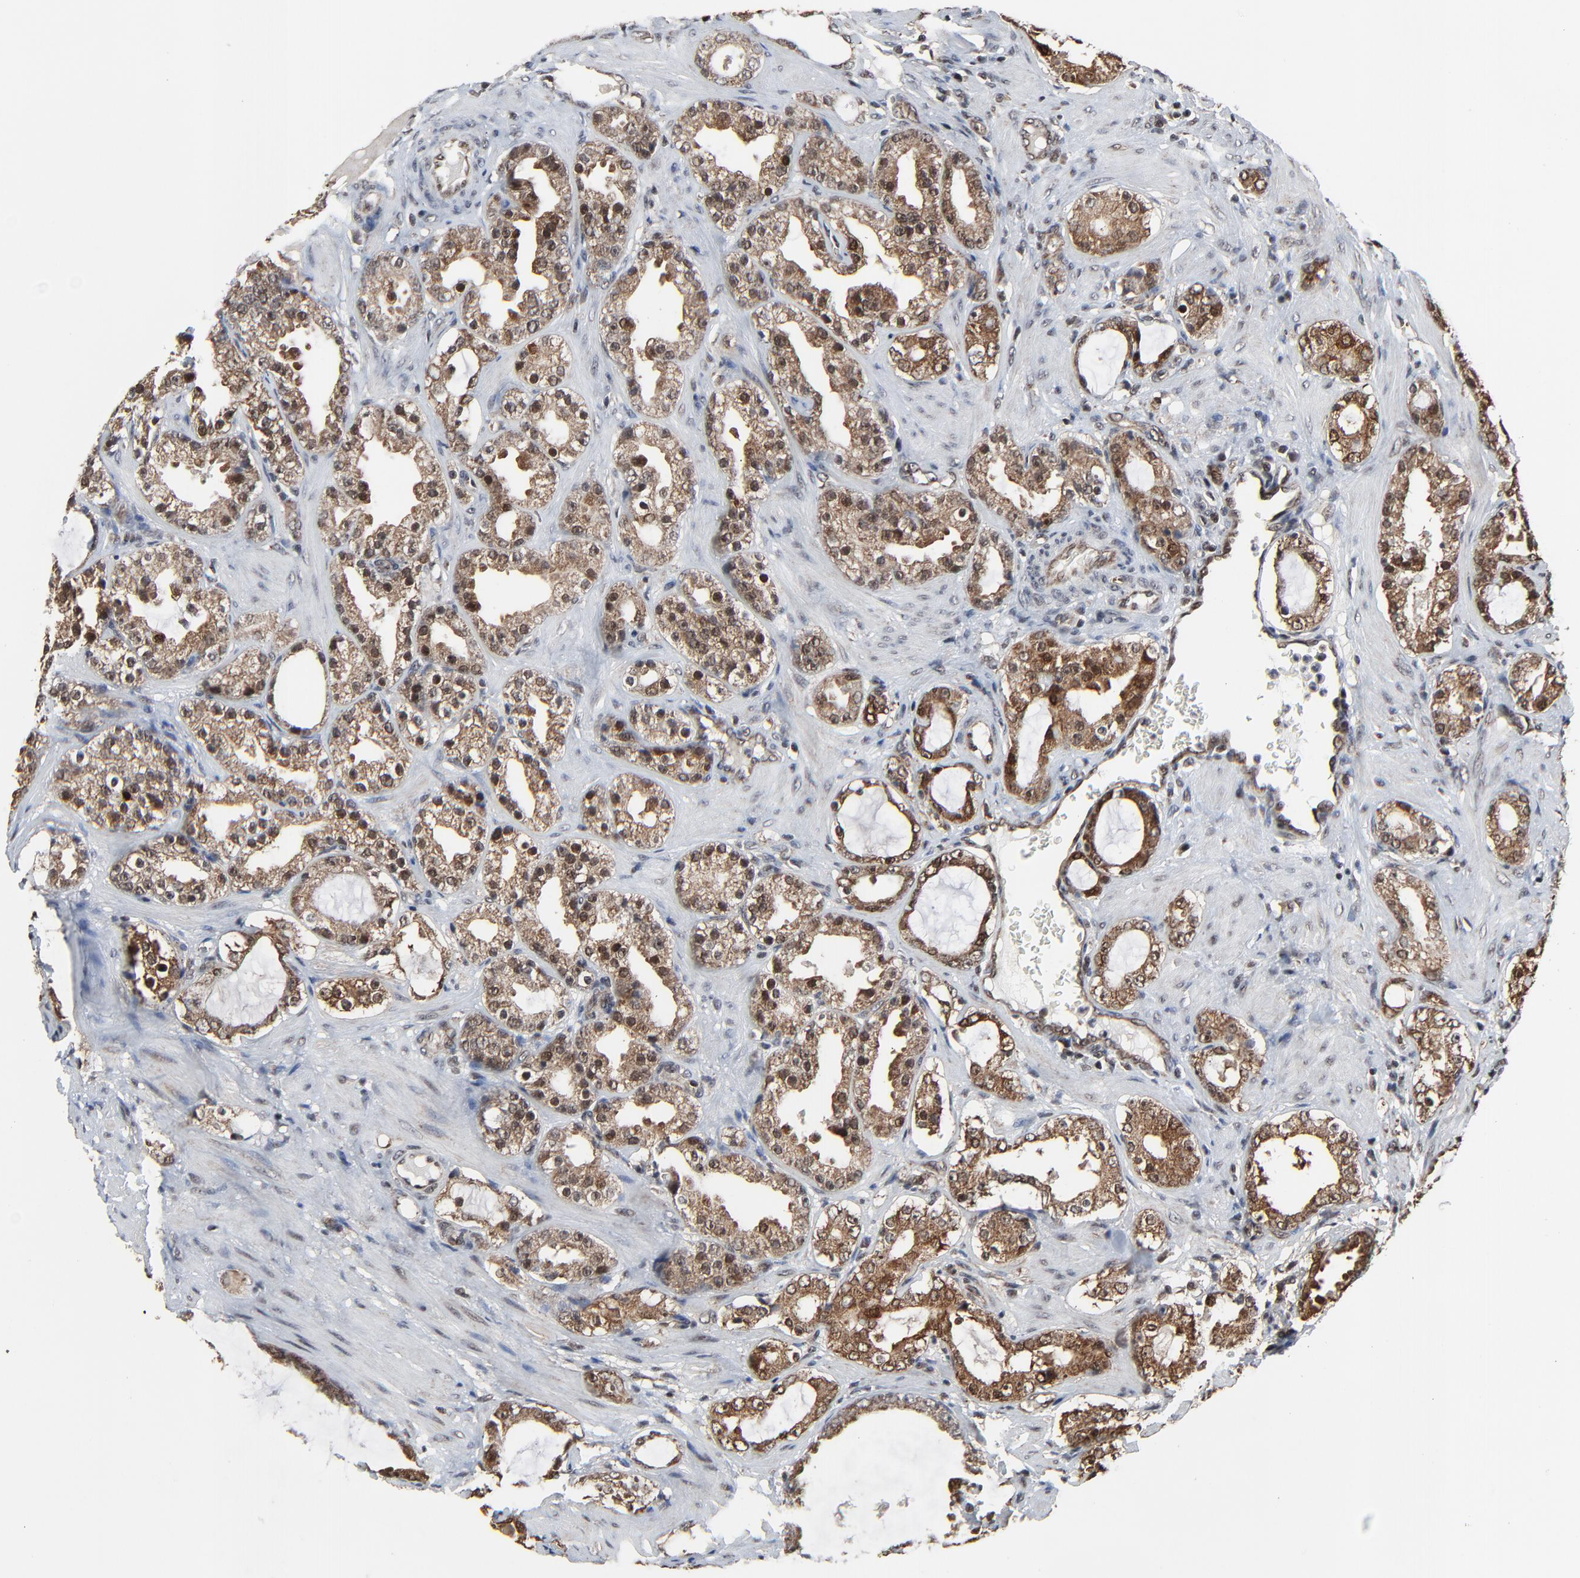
{"staining": {"intensity": "moderate", "quantity": "25%-75%", "location": "cytoplasmic/membranous,nuclear"}, "tissue": "prostate cancer", "cell_type": "Tumor cells", "image_type": "cancer", "snomed": [{"axis": "morphology", "description": "Adenocarcinoma, Medium grade"}, {"axis": "topography", "description": "Prostate"}], "caption": "This is a photomicrograph of IHC staining of prostate adenocarcinoma (medium-grade), which shows moderate positivity in the cytoplasmic/membranous and nuclear of tumor cells.", "gene": "RHOJ", "patient": {"sex": "male", "age": 73}}